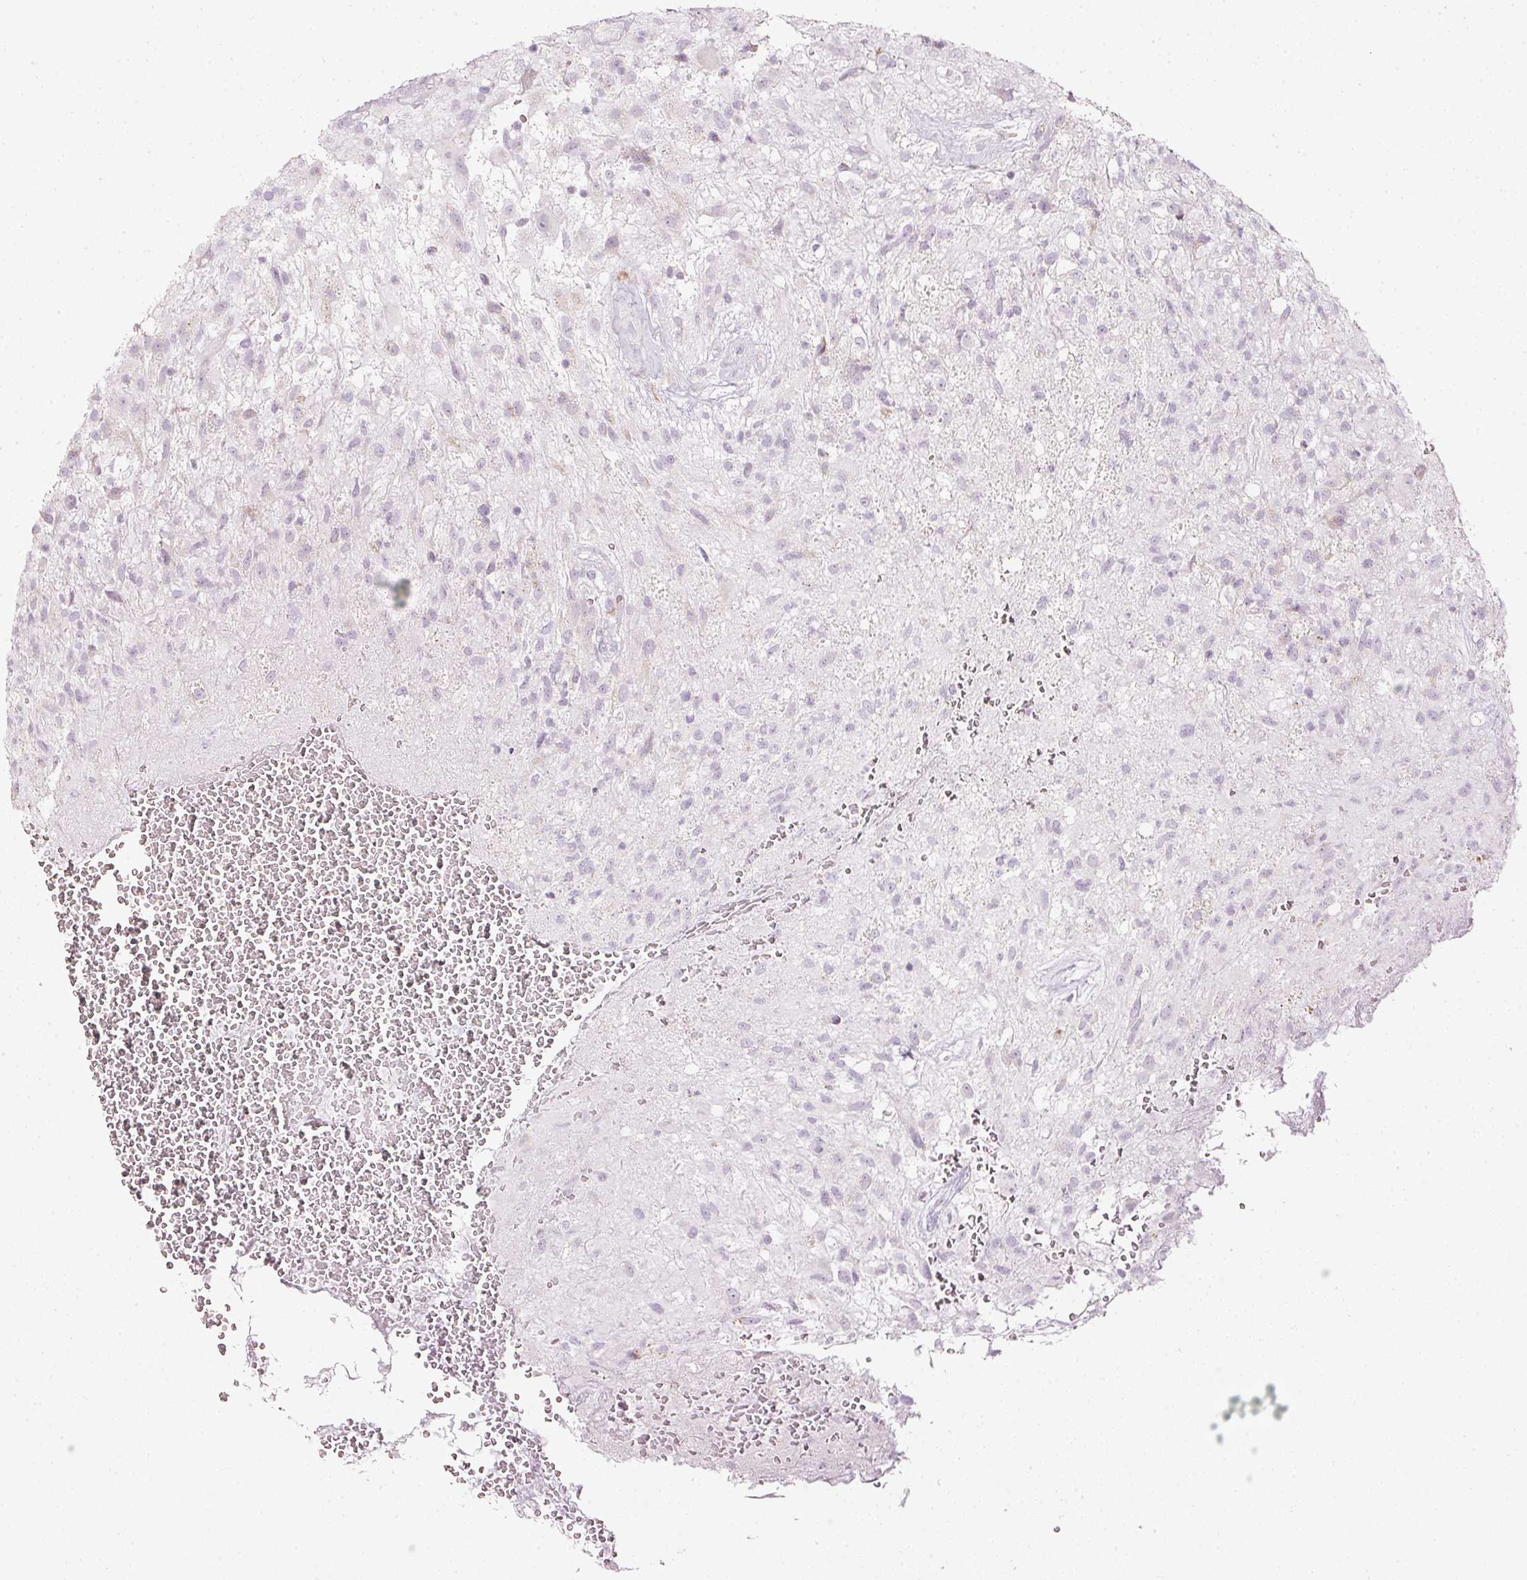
{"staining": {"intensity": "negative", "quantity": "none", "location": "none"}, "tissue": "glioma", "cell_type": "Tumor cells", "image_type": "cancer", "snomed": [{"axis": "morphology", "description": "Glioma, malignant, High grade"}, {"axis": "topography", "description": "Brain"}], "caption": "Immunohistochemistry micrograph of neoplastic tissue: glioma stained with DAB (3,3'-diaminobenzidine) exhibits no significant protein positivity in tumor cells.", "gene": "SDF4", "patient": {"sex": "male", "age": 56}}